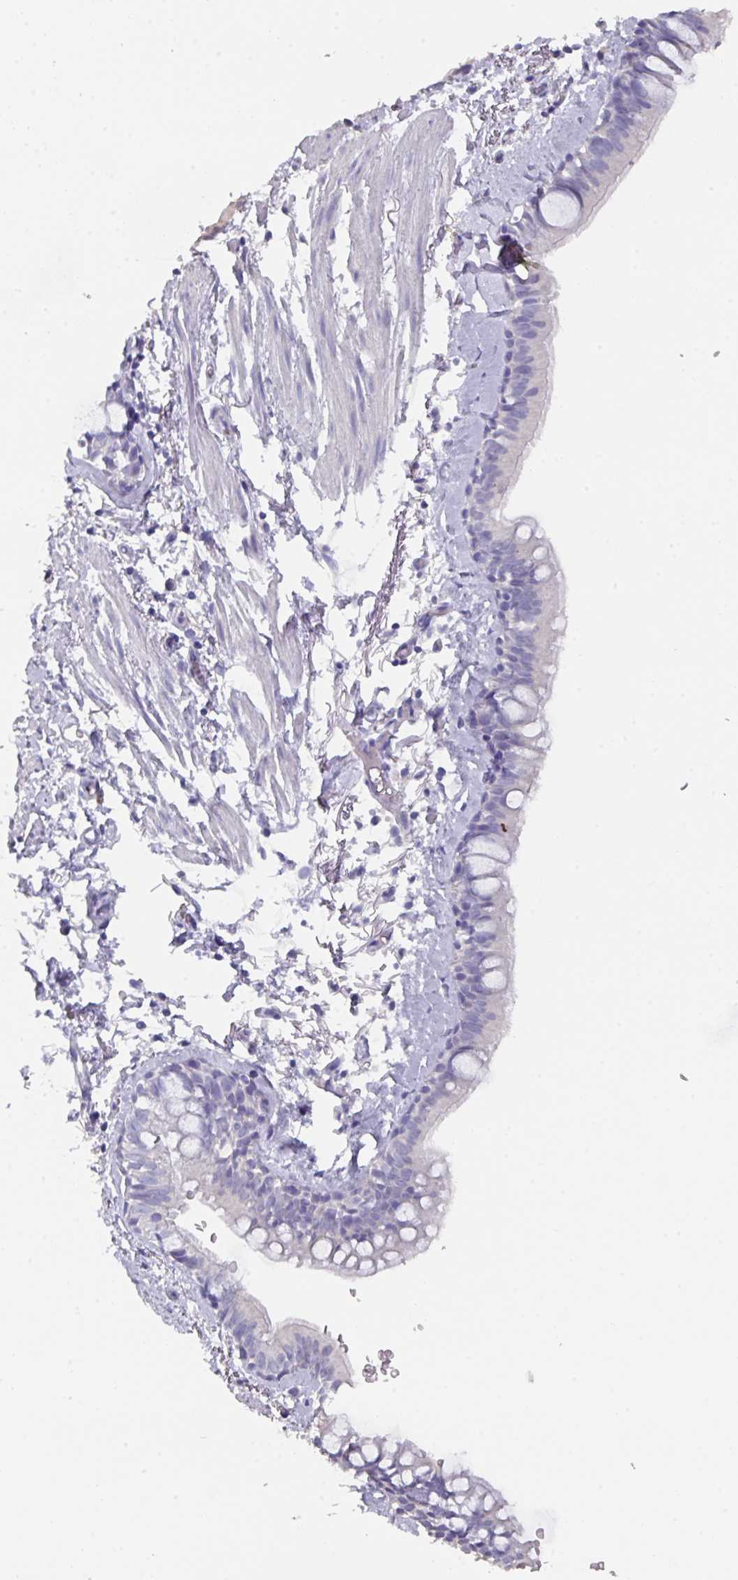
{"staining": {"intensity": "negative", "quantity": "none", "location": "none"}, "tissue": "bronchus", "cell_type": "Respiratory epithelial cells", "image_type": "normal", "snomed": [{"axis": "morphology", "description": "Normal tissue, NOS"}, {"axis": "topography", "description": "Bronchus"}], "caption": "Photomicrograph shows no protein expression in respiratory epithelial cells of normal bronchus.", "gene": "DAZ1", "patient": {"sex": "male", "age": 67}}